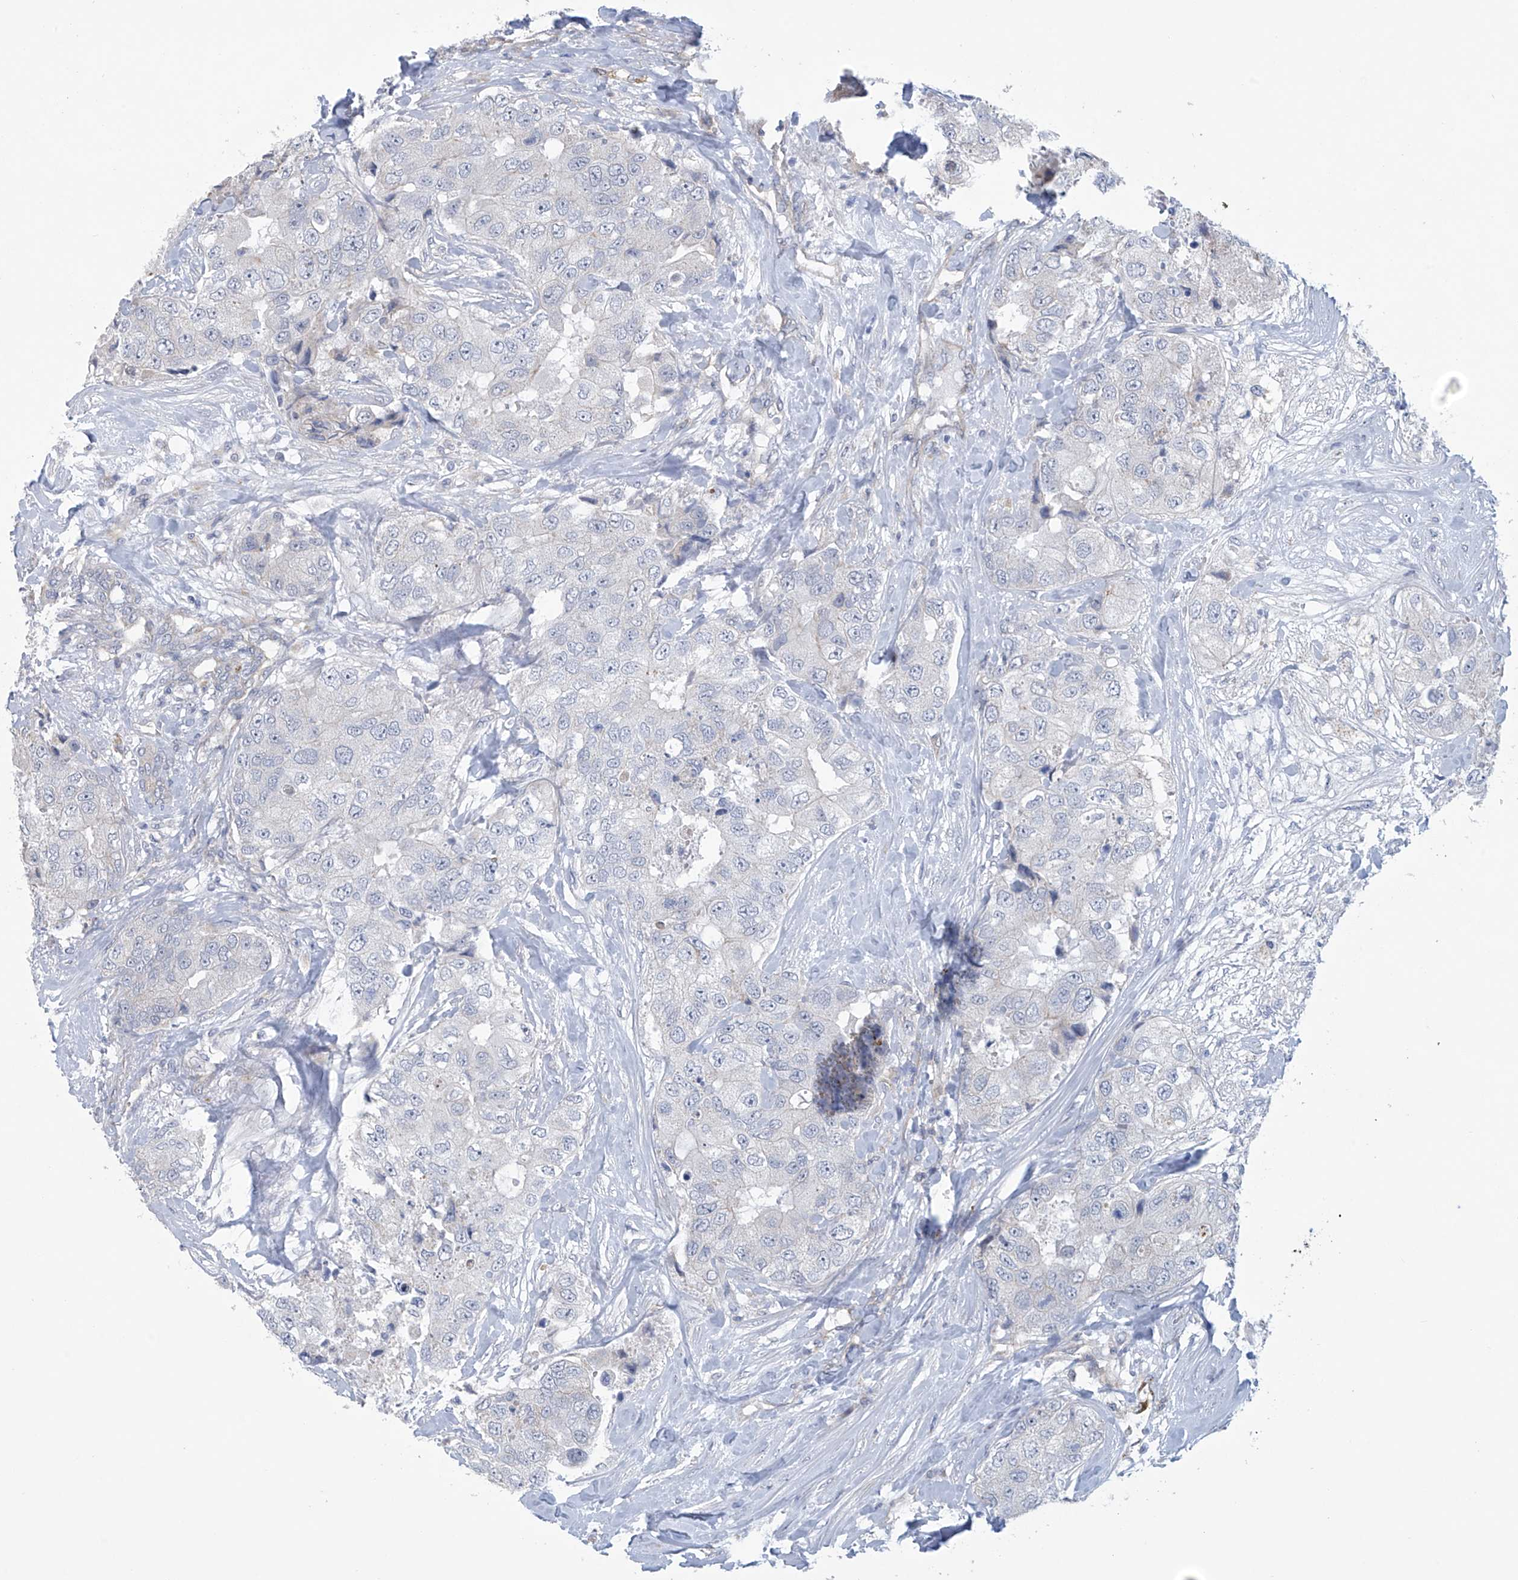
{"staining": {"intensity": "negative", "quantity": "none", "location": "none"}, "tissue": "breast cancer", "cell_type": "Tumor cells", "image_type": "cancer", "snomed": [{"axis": "morphology", "description": "Duct carcinoma"}, {"axis": "topography", "description": "Breast"}], "caption": "Protein analysis of invasive ductal carcinoma (breast) reveals no significant expression in tumor cells.", "gene": "ABHD13", "patient": {"sex": "female", "age": 62}}